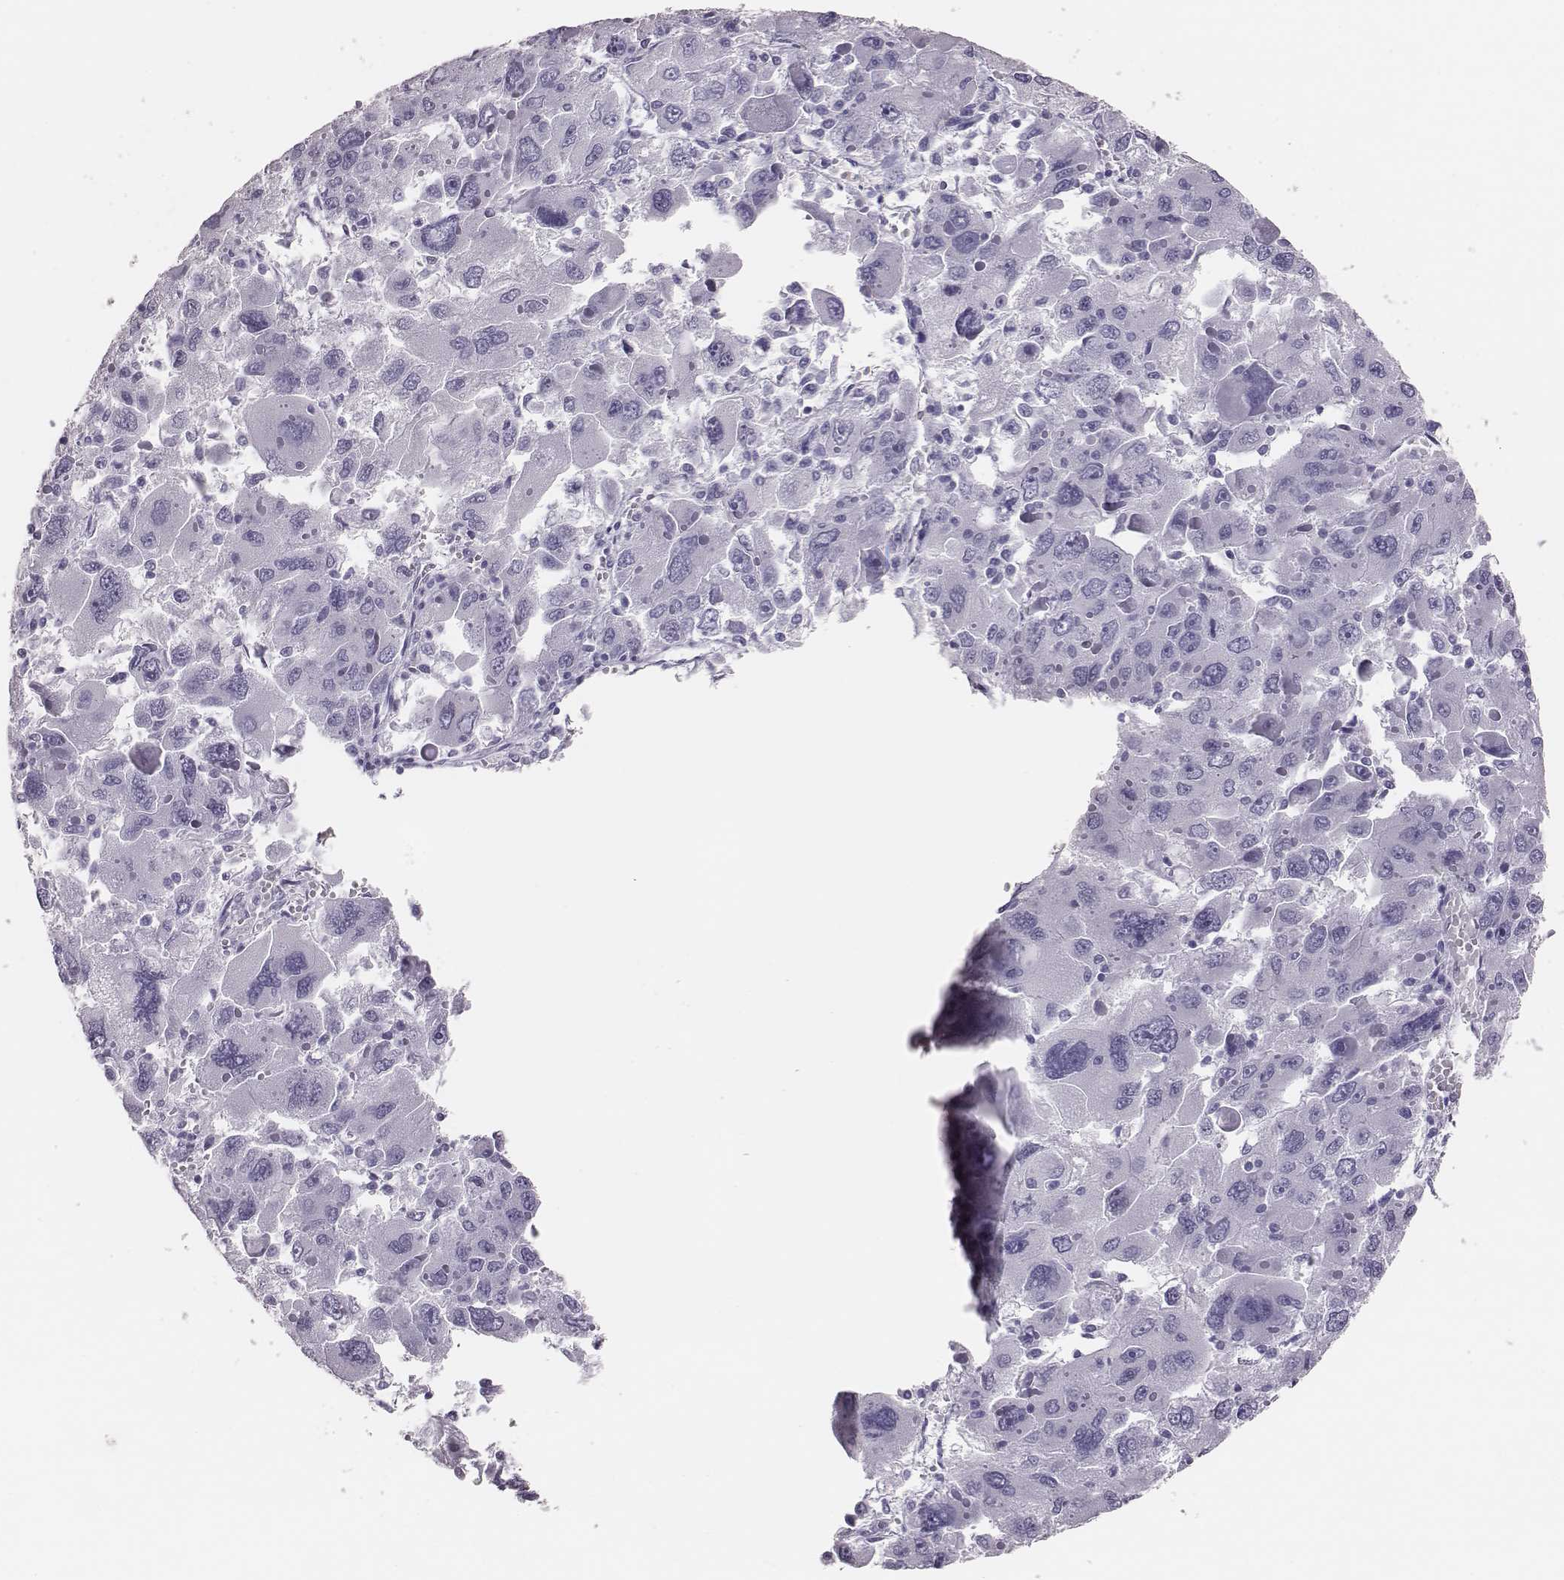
{"staining": {"intensity": "negative", "quantity": "none", "location": "none"}, "tissue": "liver cancer", "cell_type": "Tumor cells", "image_type": "cancer", "snomed": [{"axis": "morphology", "description": "Carcinoma, Hepatocellular, NOS"}, {"axis": "topography", "description": "Liver"}], "caption": "Immunohistochemistry of human liver cancer shows no staining in tumor cells.", "gene": "H1-6", "patient": {"sex": "female", "age": 41}}